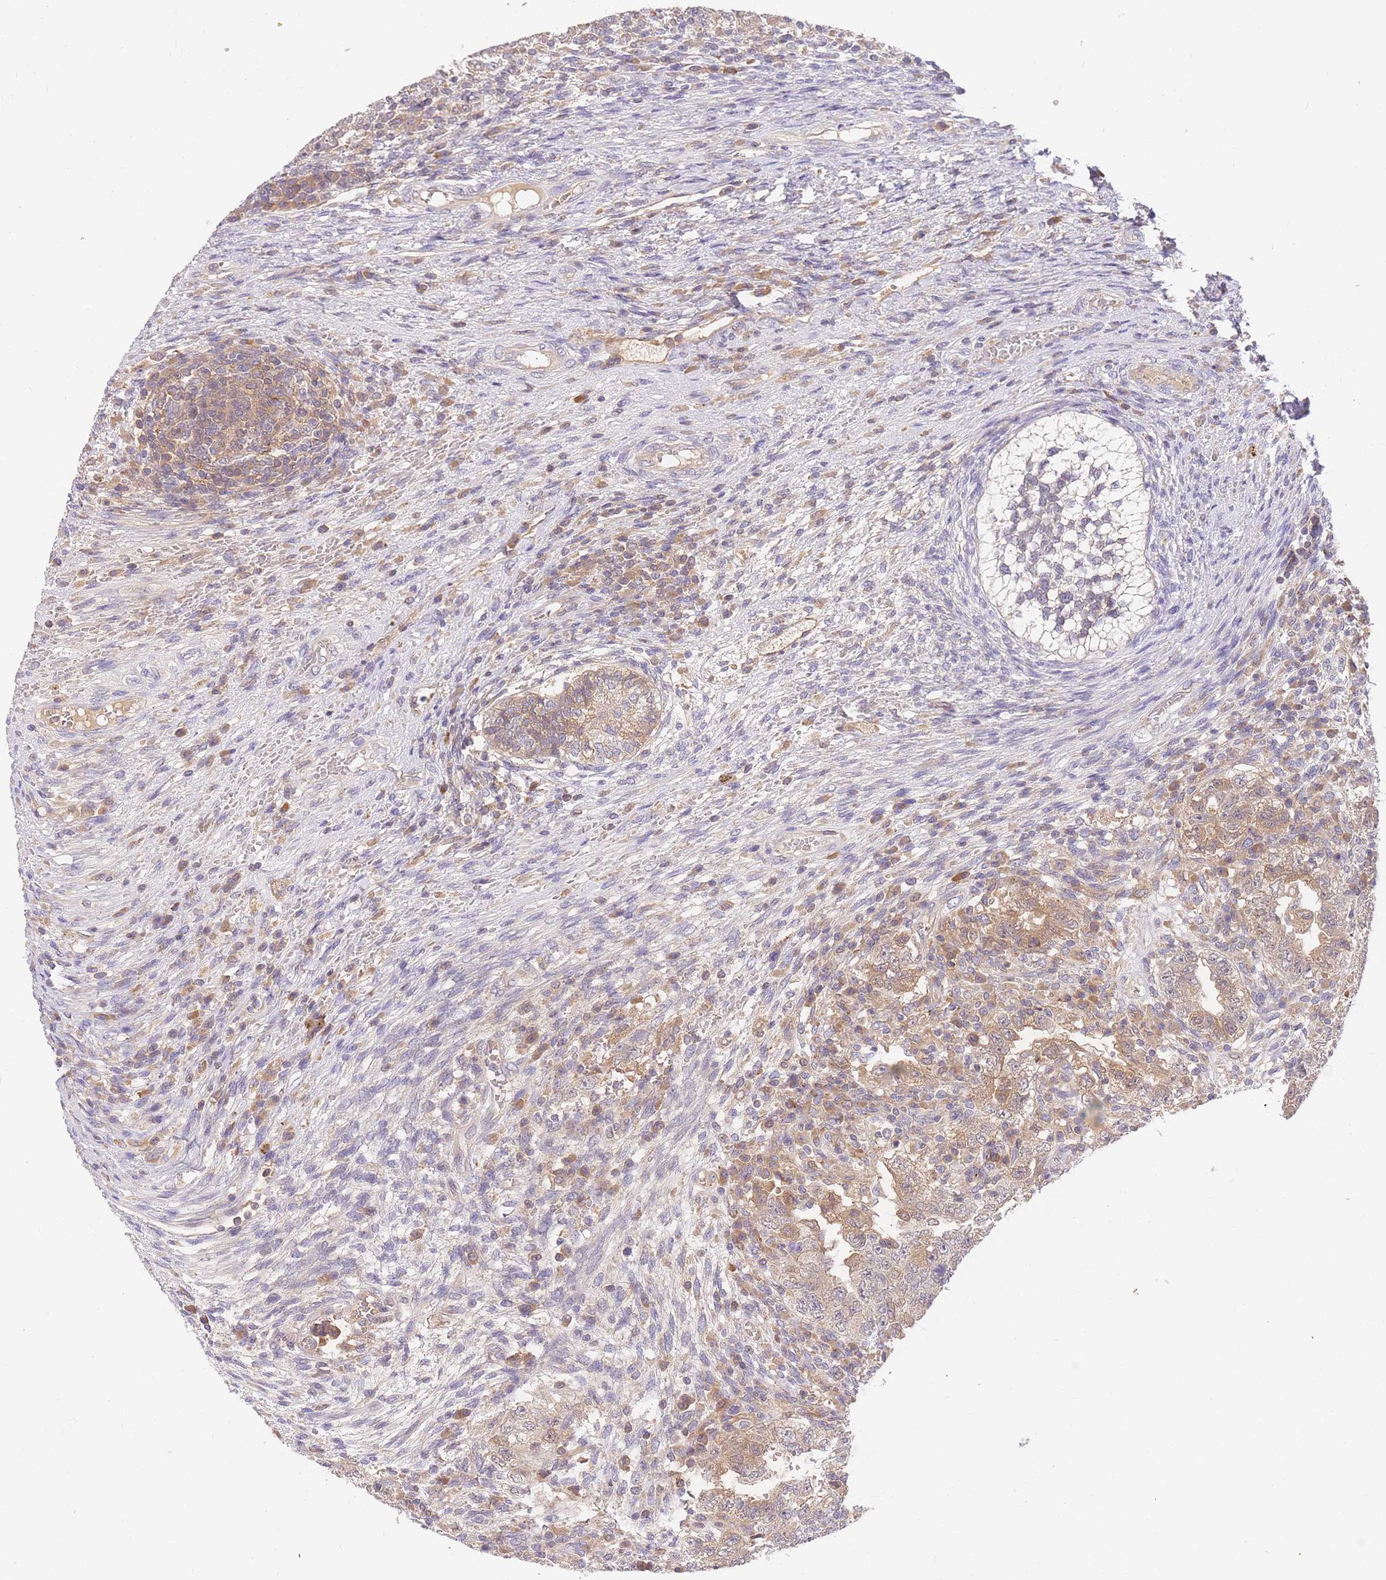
{"staining": {"intensity": "moderate", "quantity": ">75%", "location": "cytoplasmic/membranous"}, "tissue": "testis cancer", "cell_type": "Tumor cells", "image_type": "cancer", "snomed": [{"axis": "morphology", "description": "Carcinoma, Embryonal, NOS"}, {"axis": "topography", "description": "Testis"}], "caption": "Testis cancer (embryonal carcinoma) stained with IHC displays moderate cytoplasmic/membranous positivity in approximately >75% of tumor cells. (Stains: DAB (3,3'-diaminobenzidine) in brown, nuclei in blue, Microscopy: brightfield microscopy at high magnification).", "gene": "ZNF577", "patient": {"sex": "male", "age": 26}}